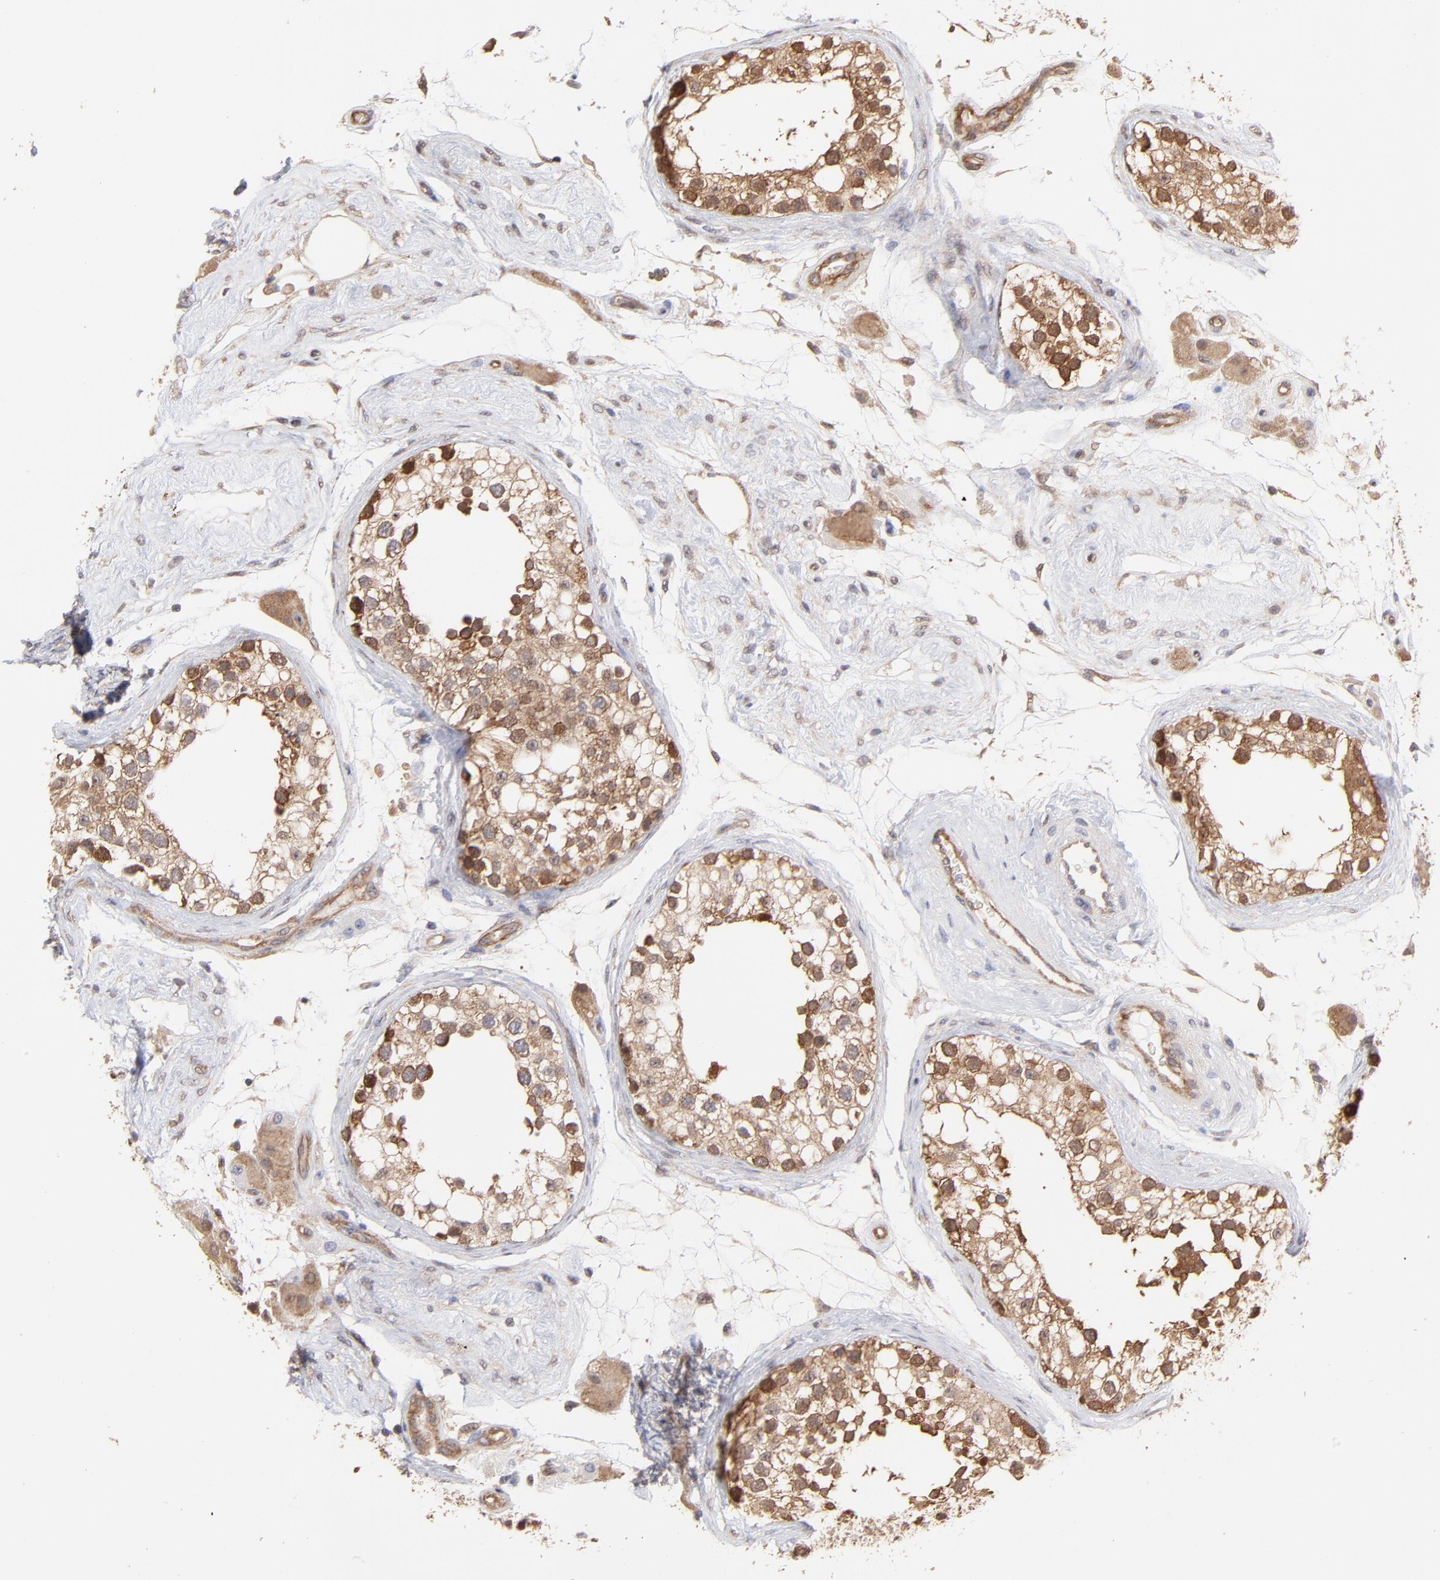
{"staining": {"intensity": "strong", "quantity": "25%-75%", "location": "cytoplasmic/membranous"}, "tissue": "testis", "cell_type": "Cells in seminiferous ducts", "image_type": "normal", "snomed": [{"axis": "morphology", "description": "Normal tissue, NOS"}, {"axis": "topography", "description": "Testis"}], "caption": "A brown stain labels strong cytoplasmic/membranous expression of a protein in cells in seminiferous ducts of benign human testis.", "gene": "GART", "patient": {"sex": "male", "age": 68}}